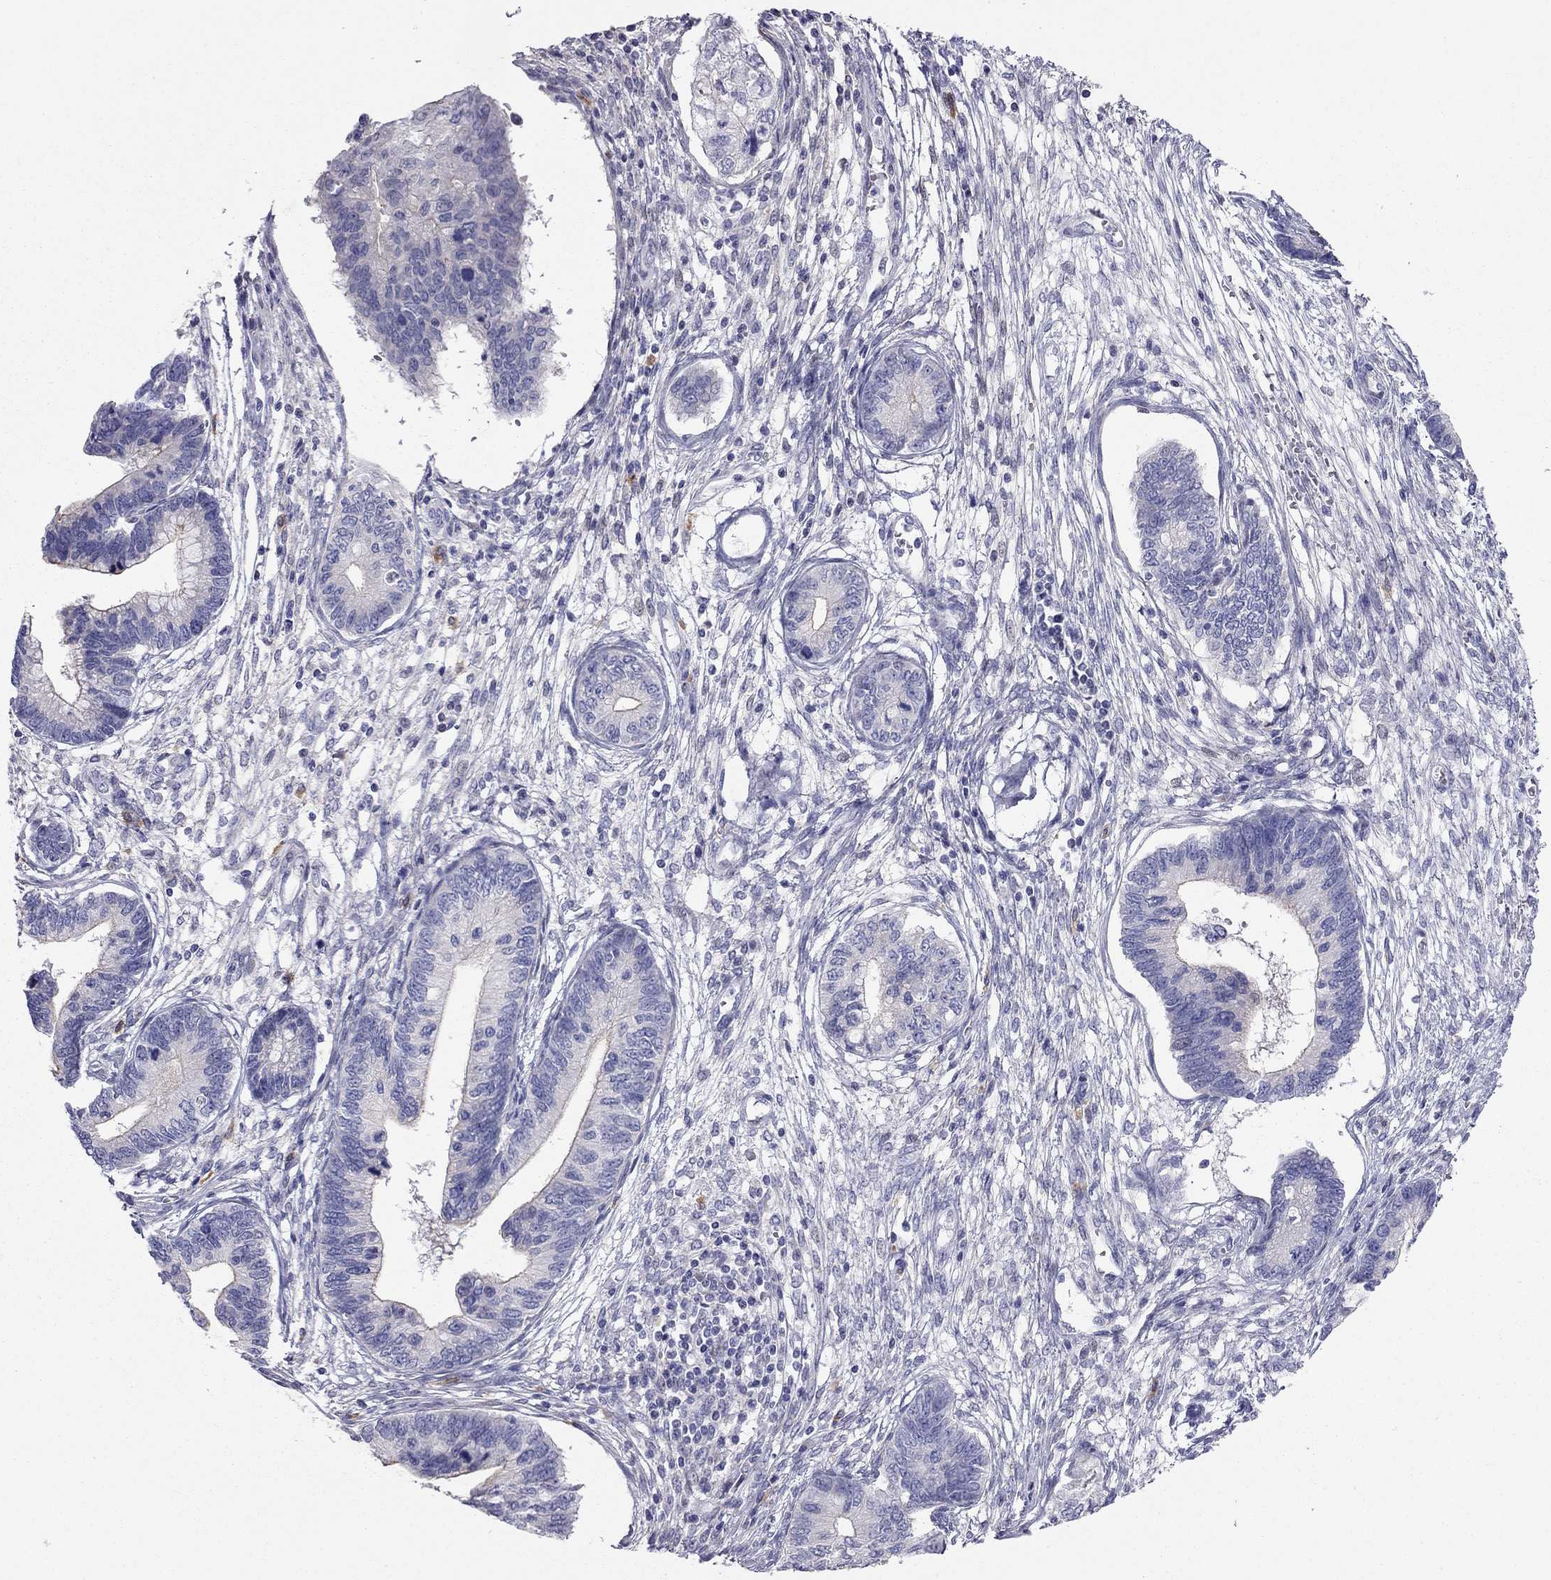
{"staining": {"intensity": "weak", "quantity": "<25%", "location": "cytoplasmic/membranous"}, "tissue": "cervical cancer", "cell_type": "Tumor cells", "image_type": "cancer", "snomed": [{"axis": "morphology", "description": "Adenocarcinoma, NOS"}, {"axis": "topography", "description": "Cervix"}], "caption": "This is a photomicrograph of IHC staining of adenocarcinoma (cervical), which shows no positivity in tumor cells.", "gene": "SYTL2", "patient": {"sex": "female", "age": 44}}